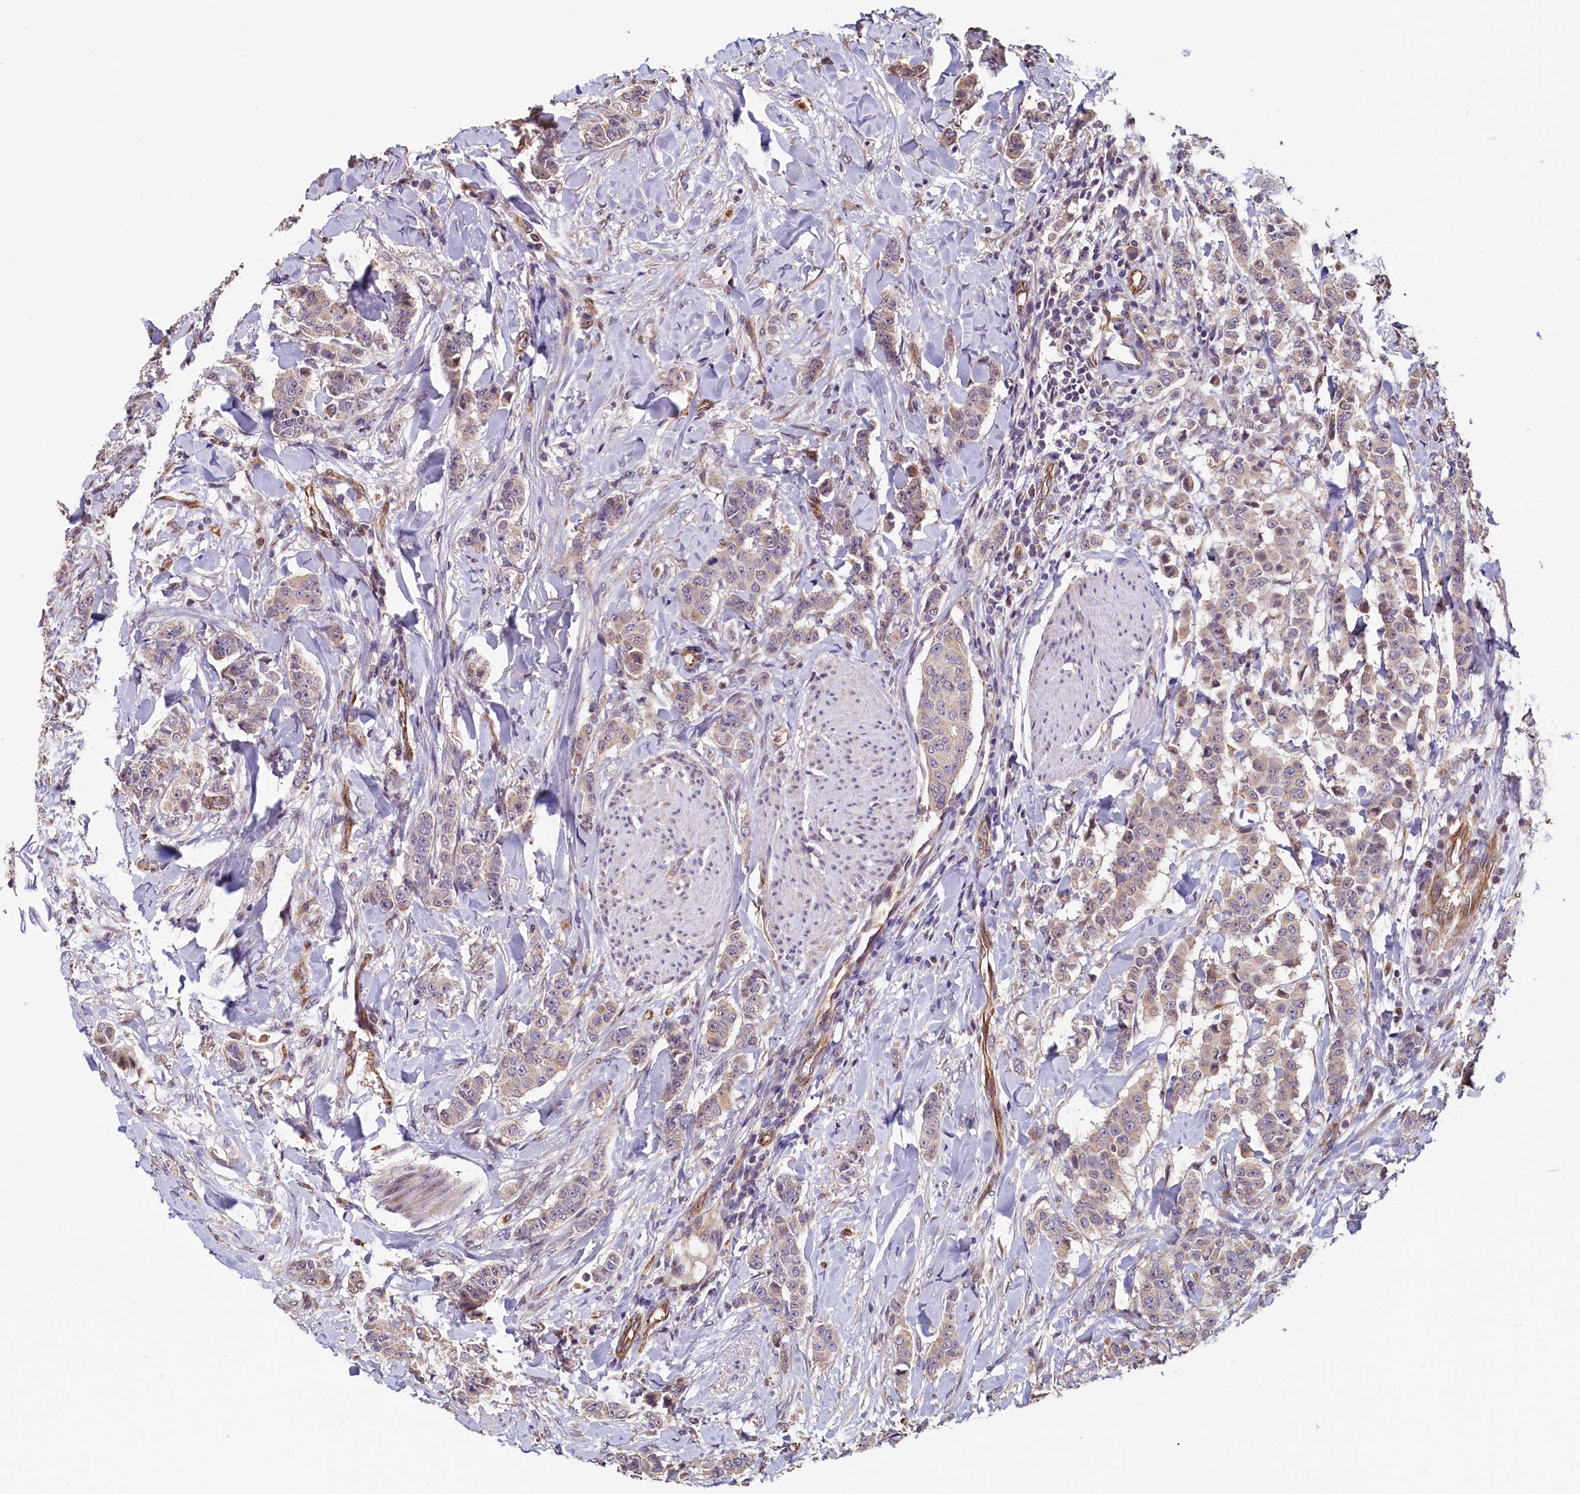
{"staining": {"intensity": "weak", "quantity": ">75%", "location": "cytoplasmic/membranous"}, "tissue": "breast cancer", "cell_type": "Tumor cells", "image_type": "cancer", "snomed": [{"axis": "morphology", "description": "Duct carcinoma"}, {"axis": "topography", "description": "Breast"}], "caption": "IHC (DAB) staining of invasive ductal carcinoma (breast) shows weak cytoplasmic/membranous protein positivity in approximately >75% of tumor cells.", "gene": "ACSBG1", "patient": {"sex": "female", "age": 40}}